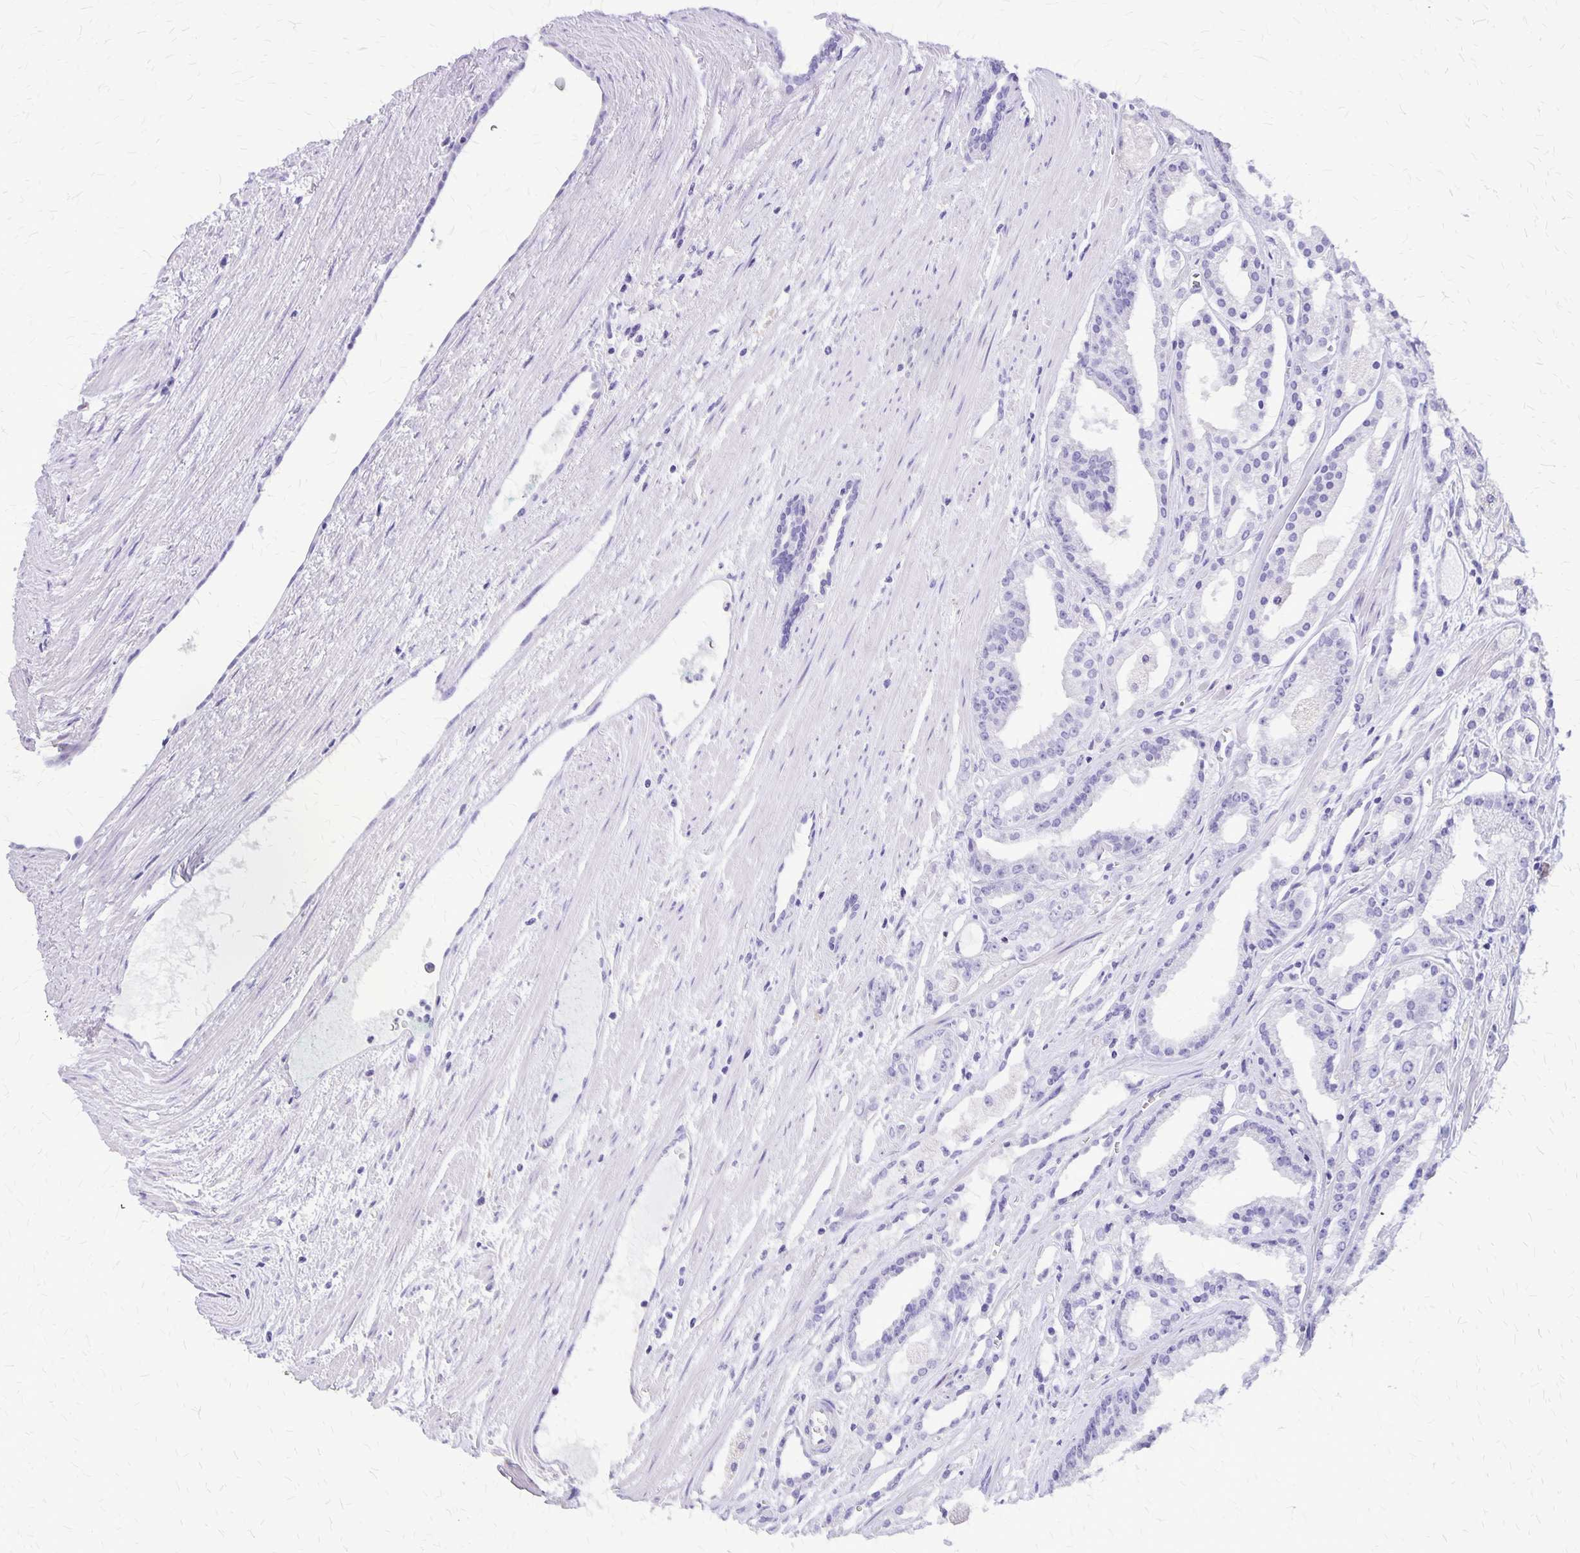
{"staining": {"intensity": "negative", "quantity": "none", "location": "none"}, "tissue": "prostate cancer", "cell_type": "Tumor cells", "image_type": "cancer", "snomed": [{"axis": "morphology", "description": "Adenocarcinoma, High grade"}, {"axis": "topography", "description": "Prostate"}], "caption": "Micrograph shows no significant protein expression in tumor cells of prostate adenocarcinoma (high-grade).", "gene": "SLC13A2", "patient": {"sex": "male", "age": 68}}